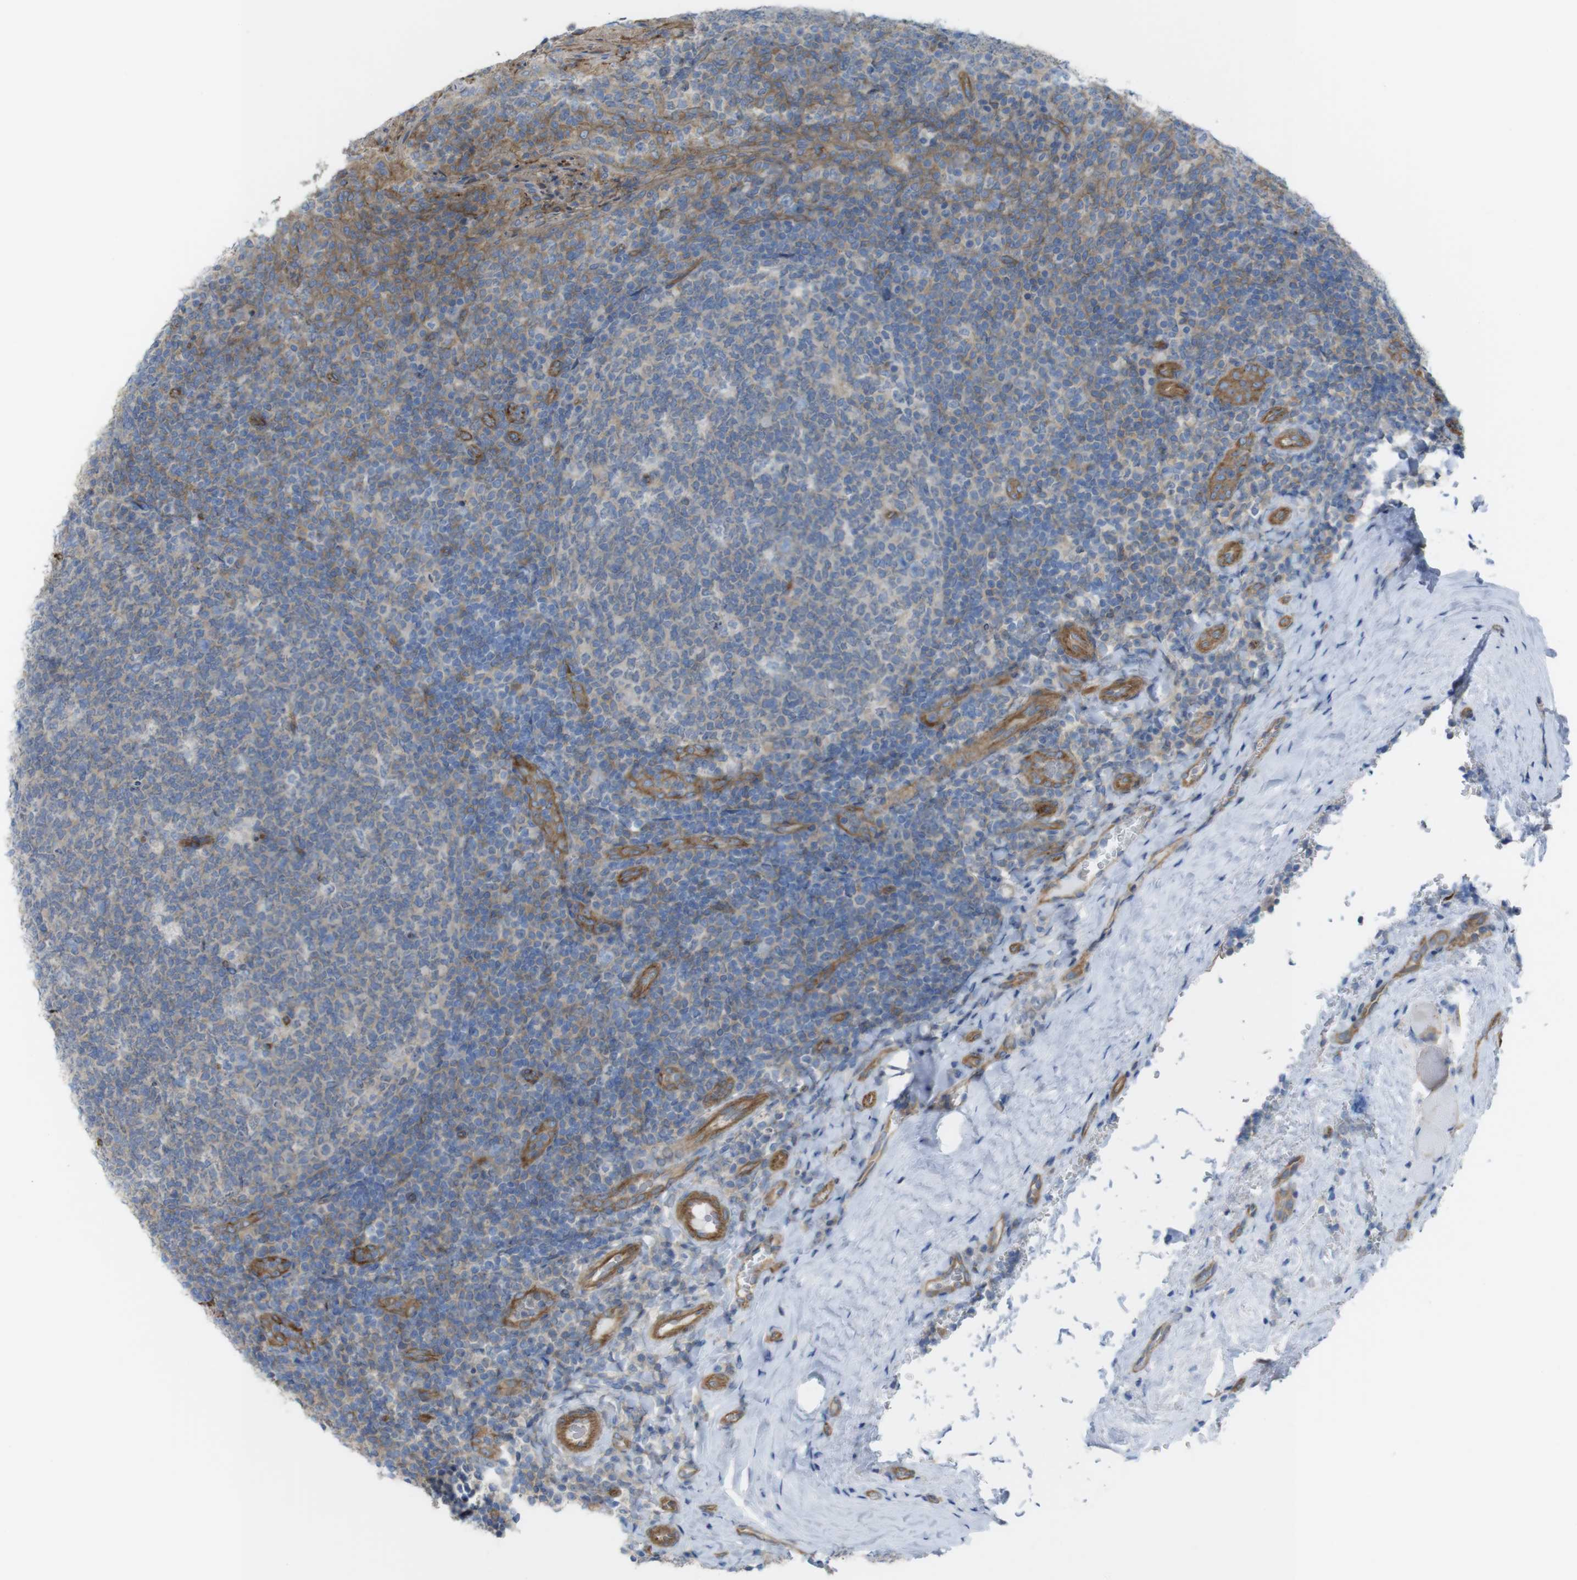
{"staining": {"intensity": "weak", "quantity": "<25%", "location": "cytoplasmic/membranous"}, "tissue": "tonsil", "cell_type": "Germinal center cells", "image_type": "normal", "snomed": [{"axis": "morphology", "description": "Normal tissue, NOS"}, {"axis": "topography", "description": "Tonsil"}], "caption": "Tonsil was stained to show a protein in brown. There is no significant expression in germinal center cells. (DAB immunohistochemistry (IHC) visualized using brightfield microscopy, high magnification).", "gene": "PREX2", "patient": {"sex": "male", "age": 17}}